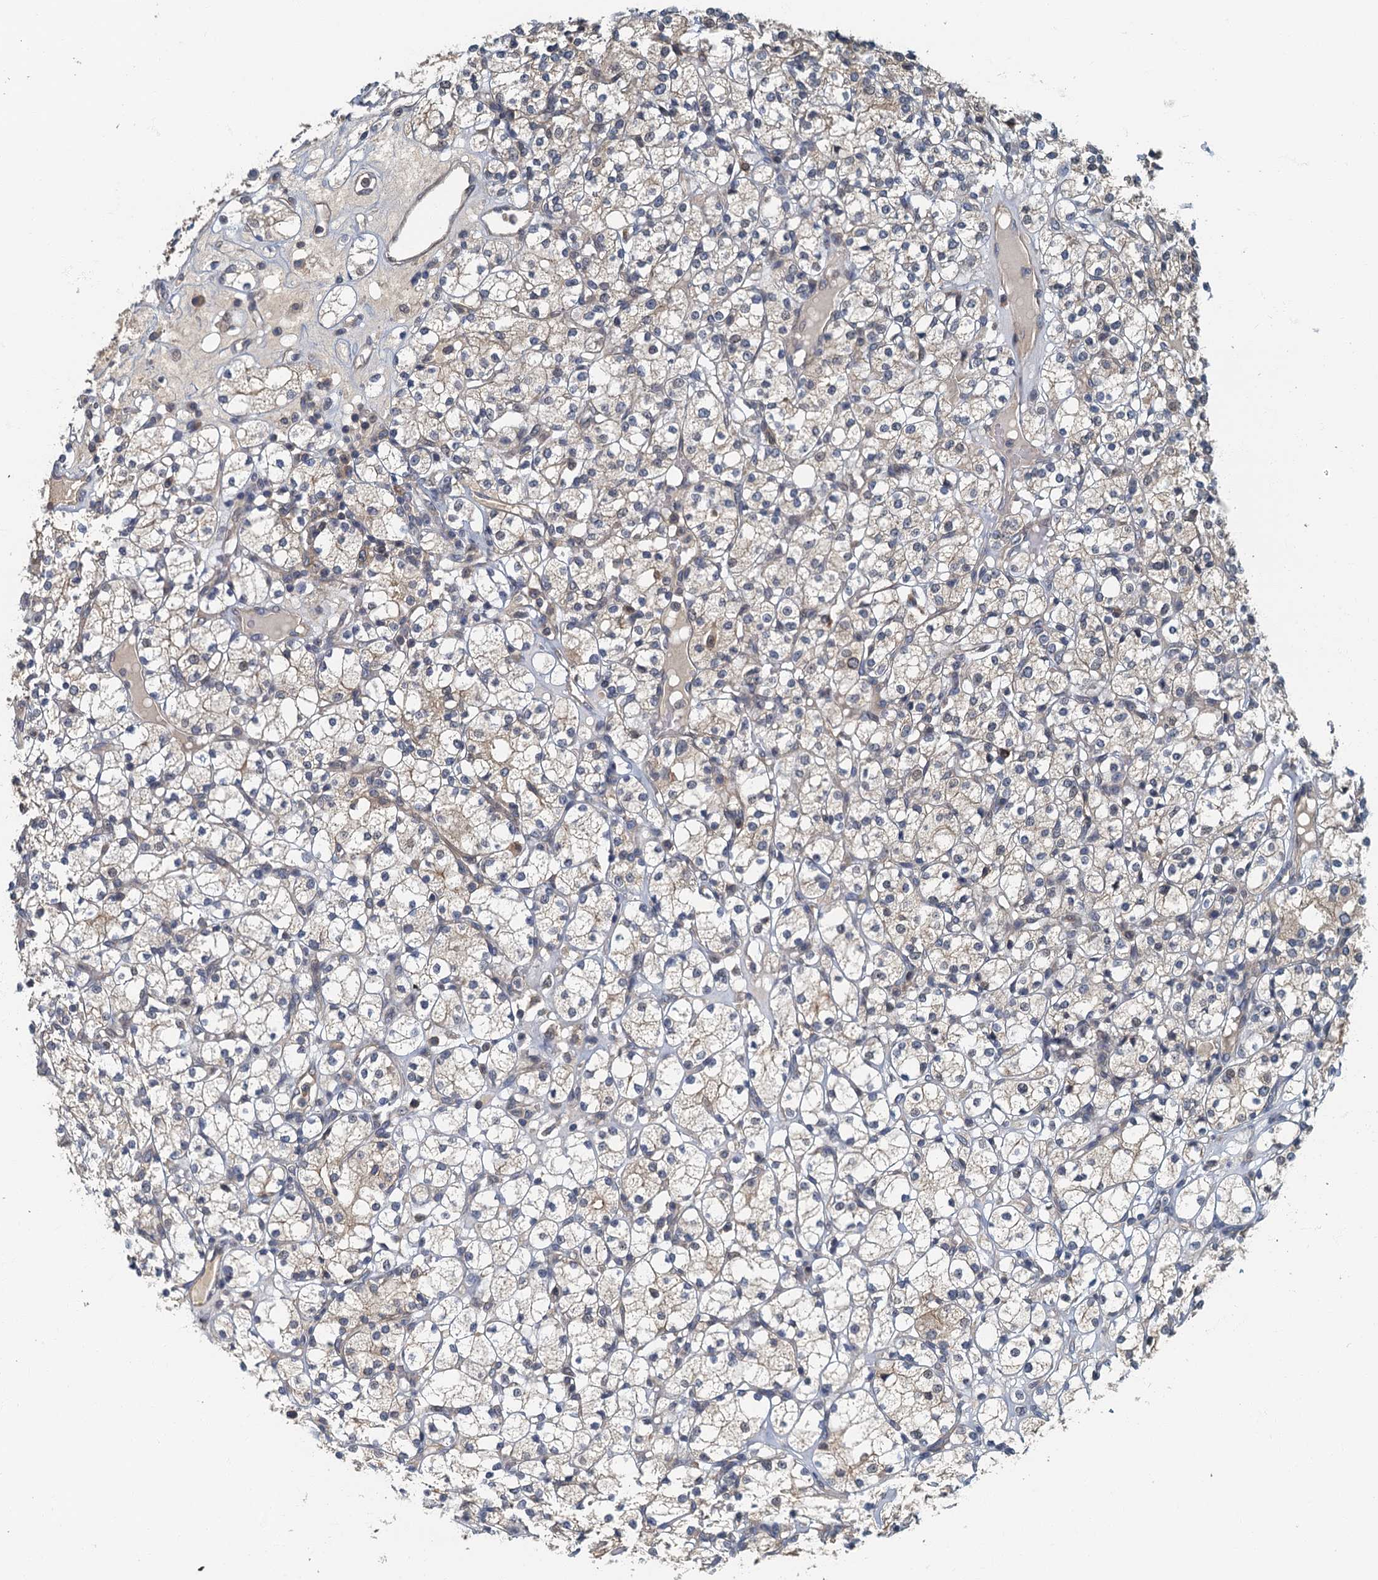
{"staining": {"intensity": "weak", "quantity": "<25%", "location": "cytoplasmic/membranous"}, "tissue": "renal cancer", "cell_type": "Tumor cells", "image_type": "cancer", "snomed": [{"axis": "morphology", "description": "Adenocarcinoma, NOS"}, {"axis": "topography", "description": "Kidney"}], "caption": "A high-resolution histopathology image shows IHC staining of renal cancer (adenocarcinoma), which displays no significant positivity in tumor cells.", "gene": "CKAP2L", "patient": {"sex": "male", "age": 77}}